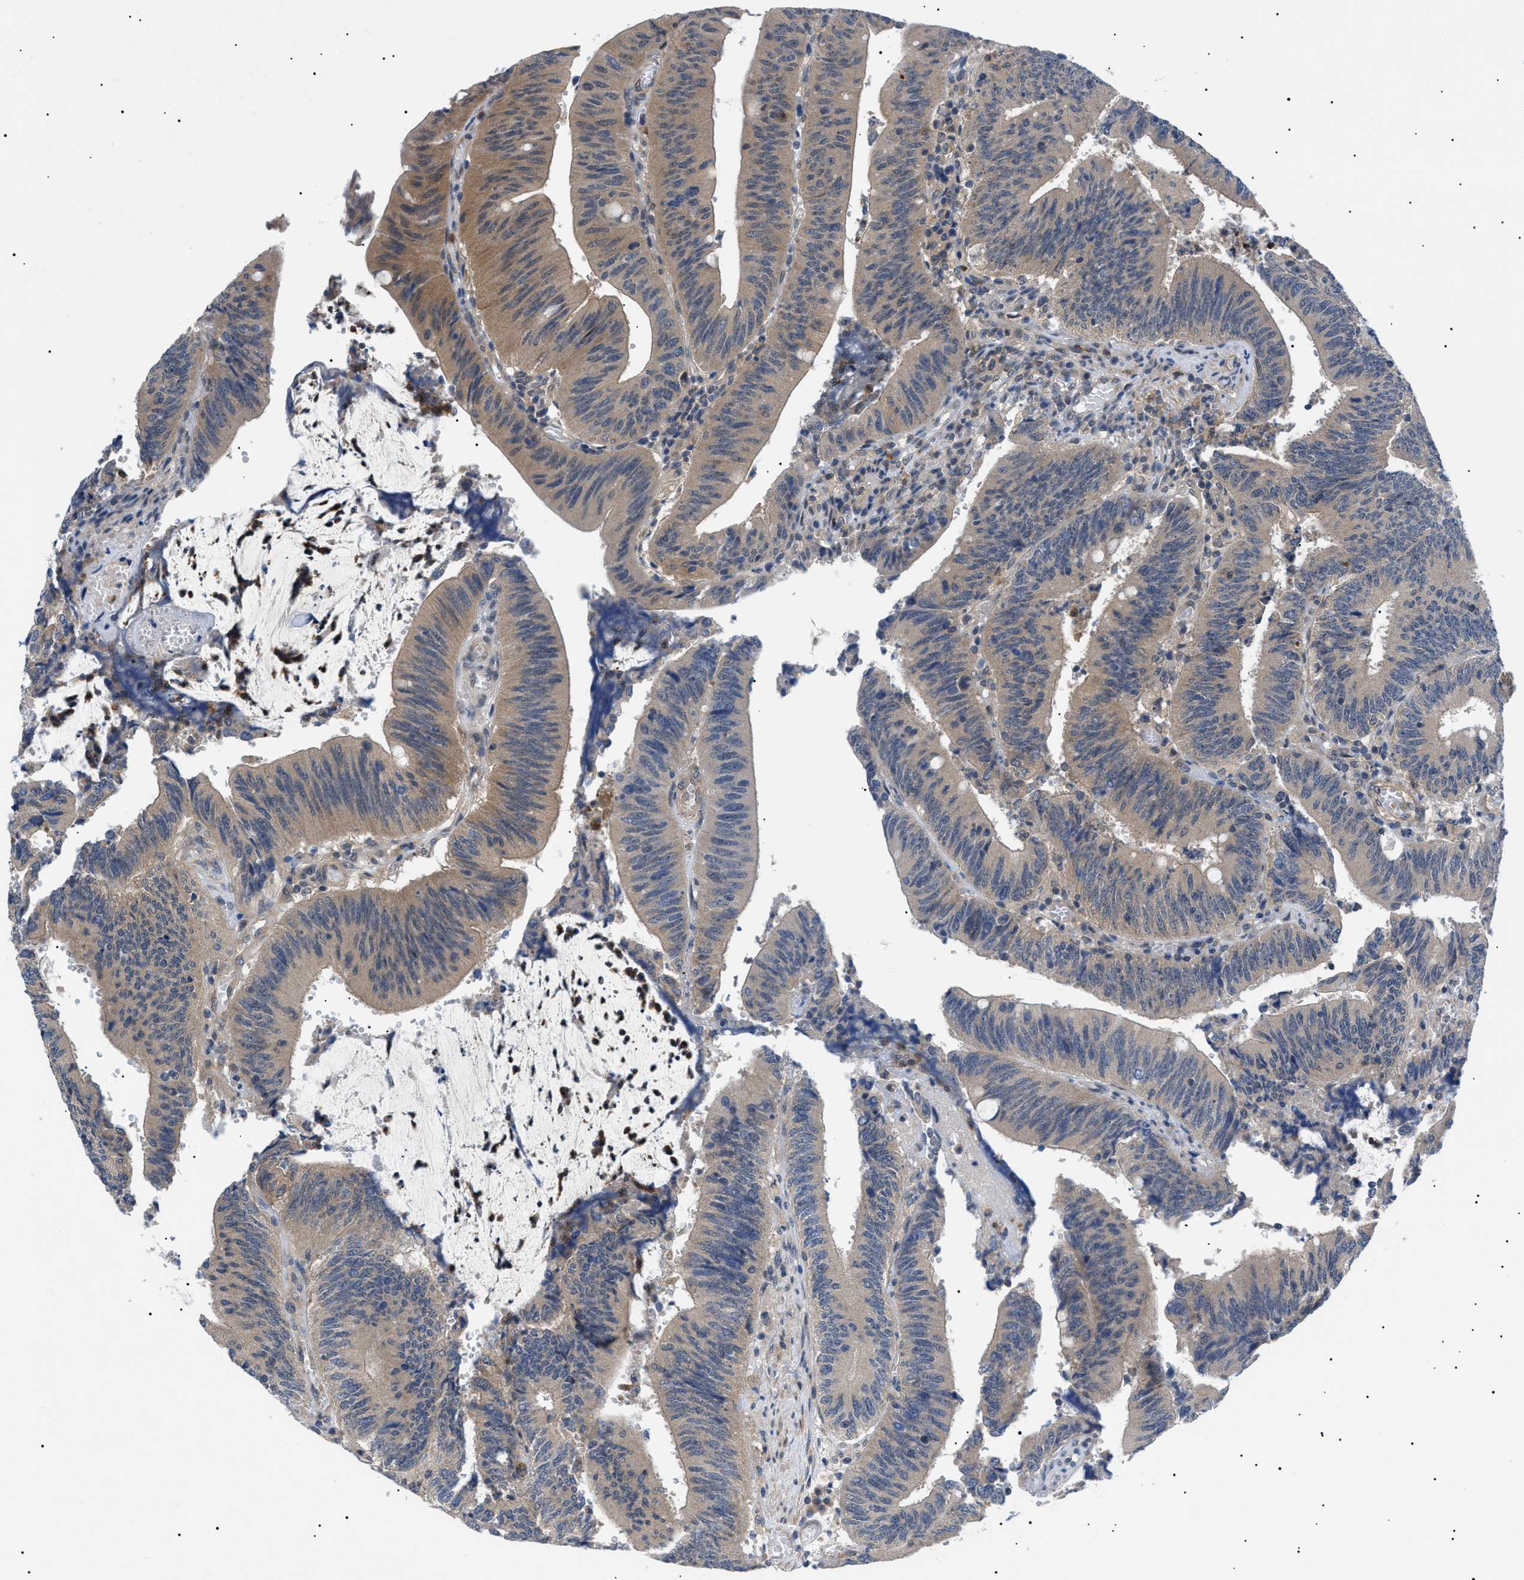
{"staining": {"intensity": "moderate", "quantity": ">75%", "location": "cytoplasmic/membranous"}, "tissue": "colorectal cancer", "cell_type": "Tumor cells", "image_type": "cancer", "snomed": [{"axis": "morphology", "description": "Normal tissue, NOS"}, {"axis": "morphology", "description": "Adenocarcinoma, NOS"}, {"axis": "topography", "description": "Rectum"}], "caption": "Immunohistochemistry (IHC) photomicrograph of neoplastic tissue: colorectal cancer (adenocarcinoma) stained using IHC displays medium levels of moderate protein expression localized specifically in the cytoplasmic/membranous of tumor cells, appearing as a cytoplasmic/membranous brown color.", "gene": "RIPK1", "patient": {"sex": "female", "age": 66}}